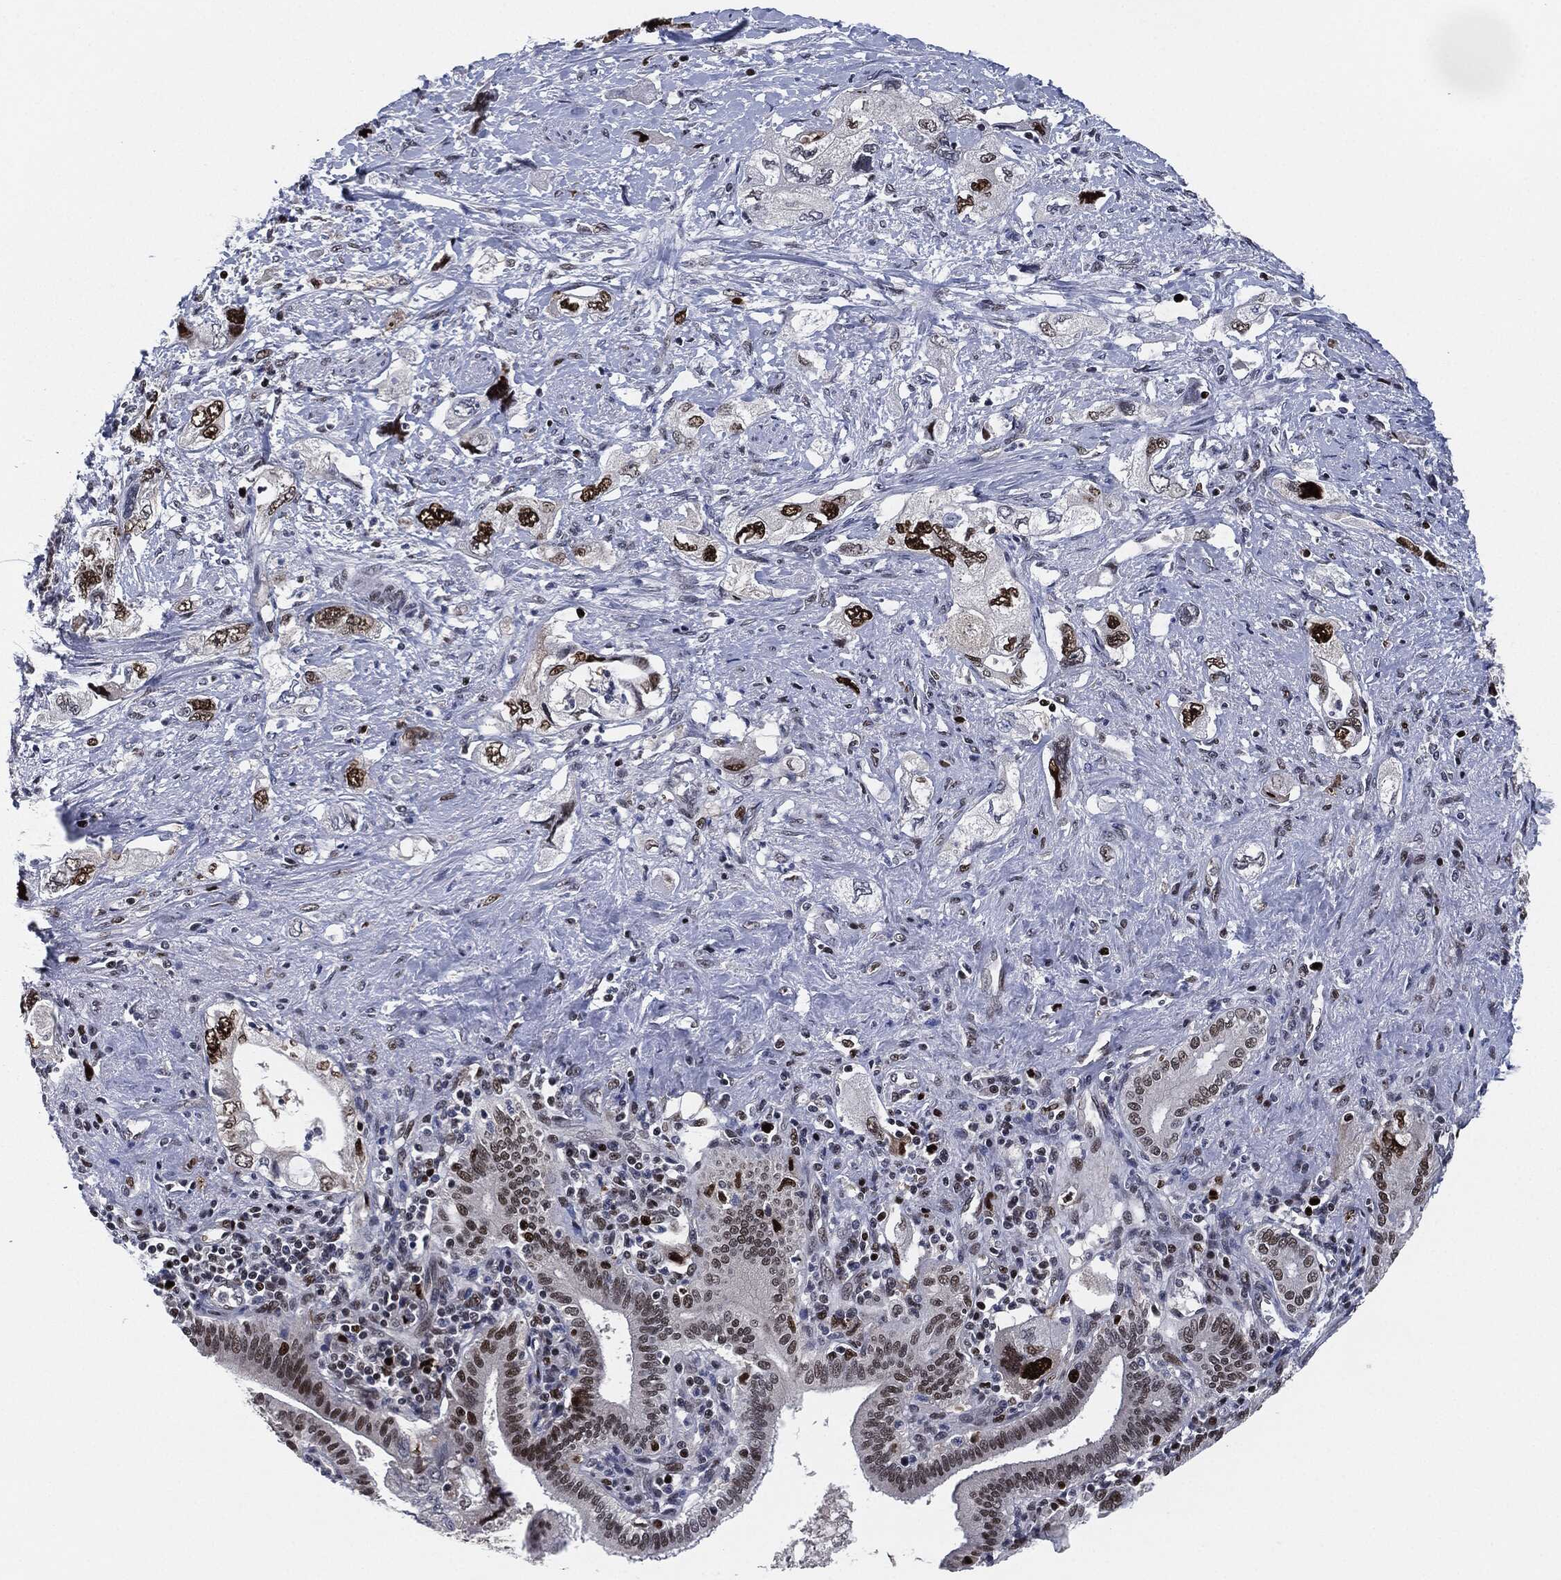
{"staining": {"intensity": "strong", "quantity": "25%-75%", "location": "nuclear"}, "tissue": "pancreatic cancer", "cell_type": "Tumor cells", "image_type": "cancer", "snomed": [{"axis": "morphology", "description": "Adenocarcinoma, NOS"}, {"axis": "topography", "description": "Pancreas"}], "caption": "DAB immunohistochemical staining of human pancreatic cancer (adenocarcinoma) exhibits strong nuclear protein positivity in approximately 25%-75% of tumor cells.", "gene": "PCNA", "patient": {"sex": "female", "age": 73}}